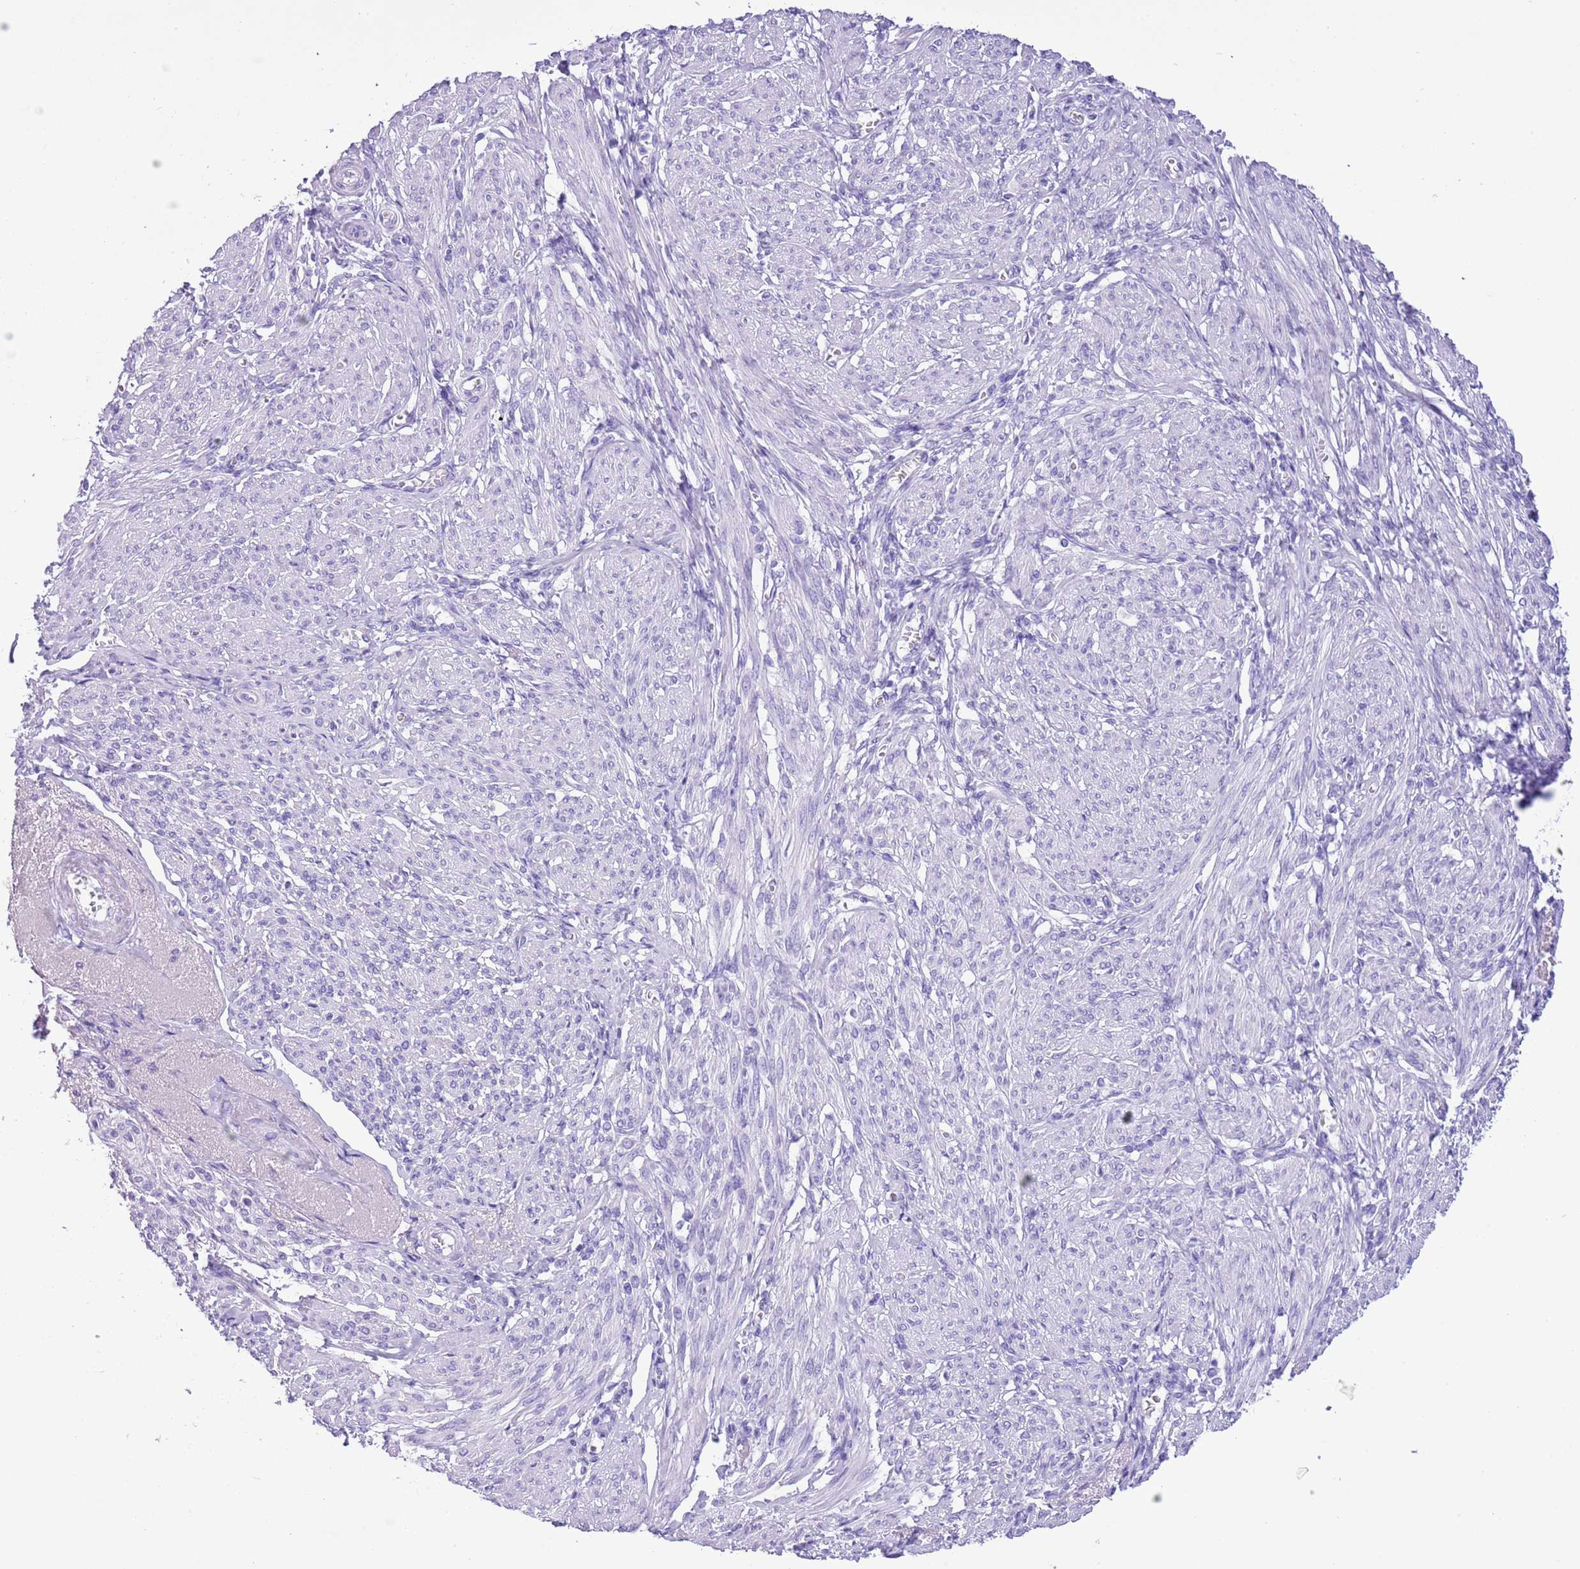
{"staining": {"intensity": "negative", "quantity": "none", "location": "none"}, "tissue": "smooth muscle", "cell_type": "Smooth muscle cells", "image_type": "normal", "snomed": [{"axis": "morphology", "description": "Normal tissue, NOS"}, {"axis": "topography", "description": "Smooth muscle"}], "caption": "Immunohistochemistry (IHC) of normal human smooth muscle exhibits no positivity in smooth muscle cells. The staining was performed using DAB (3,3'-diaminobenzidine) to visualize the protein expression in brown, while the nuclei were stained in blue with hematoxylin (Magnification: 20x).", "gene": "TMEM185A", "patient": {"sex": "female", "age": 39}}